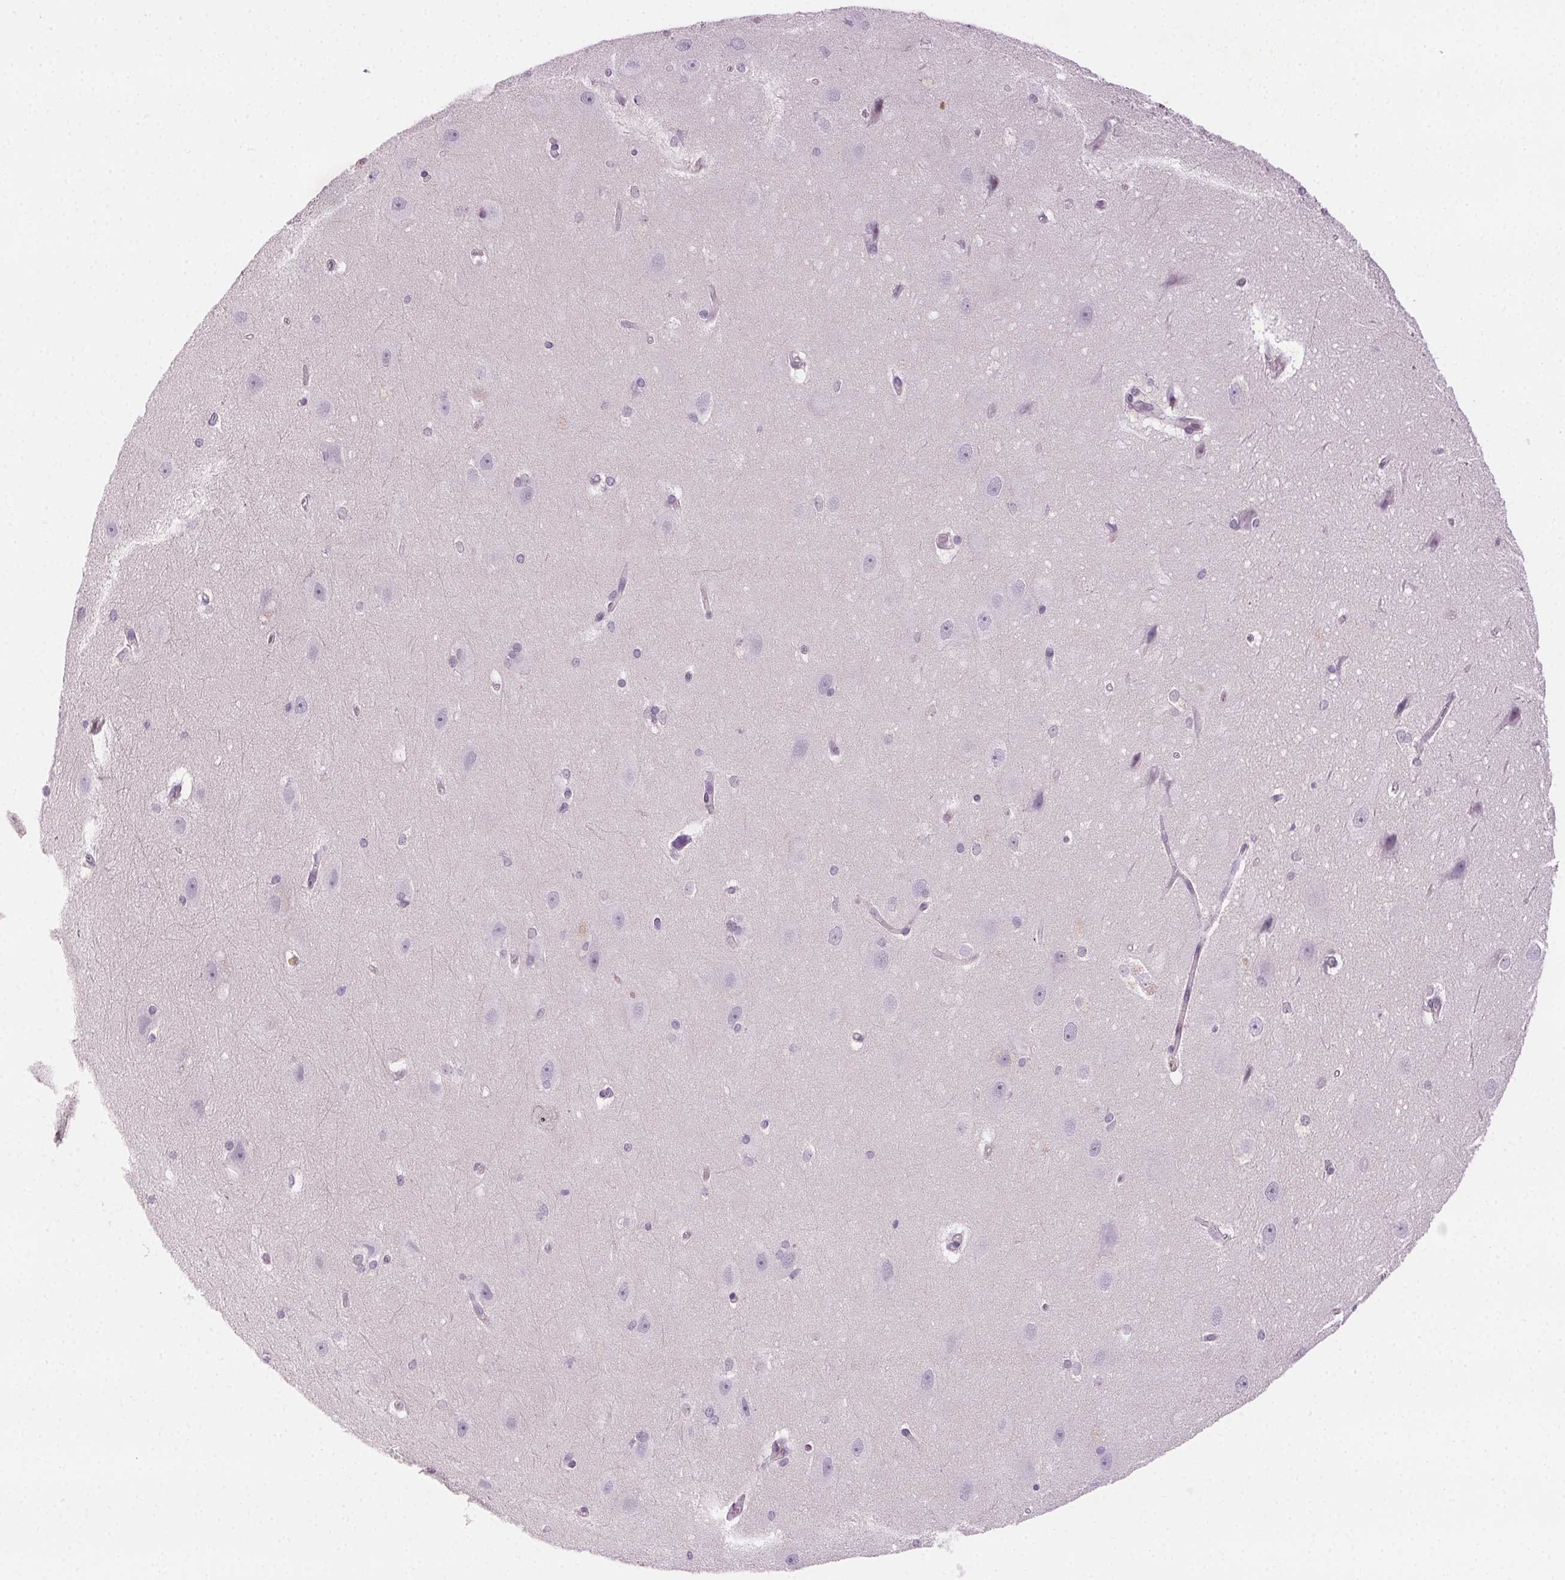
{"staining": {"intensity": "negative", "quantity": "none", "location": "none"}, "tissue": "hippocampus", "cell_type": "Glial cells", "image_type": "normal", "snomed": [{"axis": "morphology", "description": "Normal tissue, NOS"}, {"axis": "topography", "description": "Cerebral cortex"}, {"axis": "topography", "description": "Hippocampus"}], "caption": "An immunohistochemistry (IHC) image of unremarkable hippocampus is shown. There is no staining in glial cells of hippocampus.", "gene": "HSF5", "patient": {"sex": "female", "age": 19}}